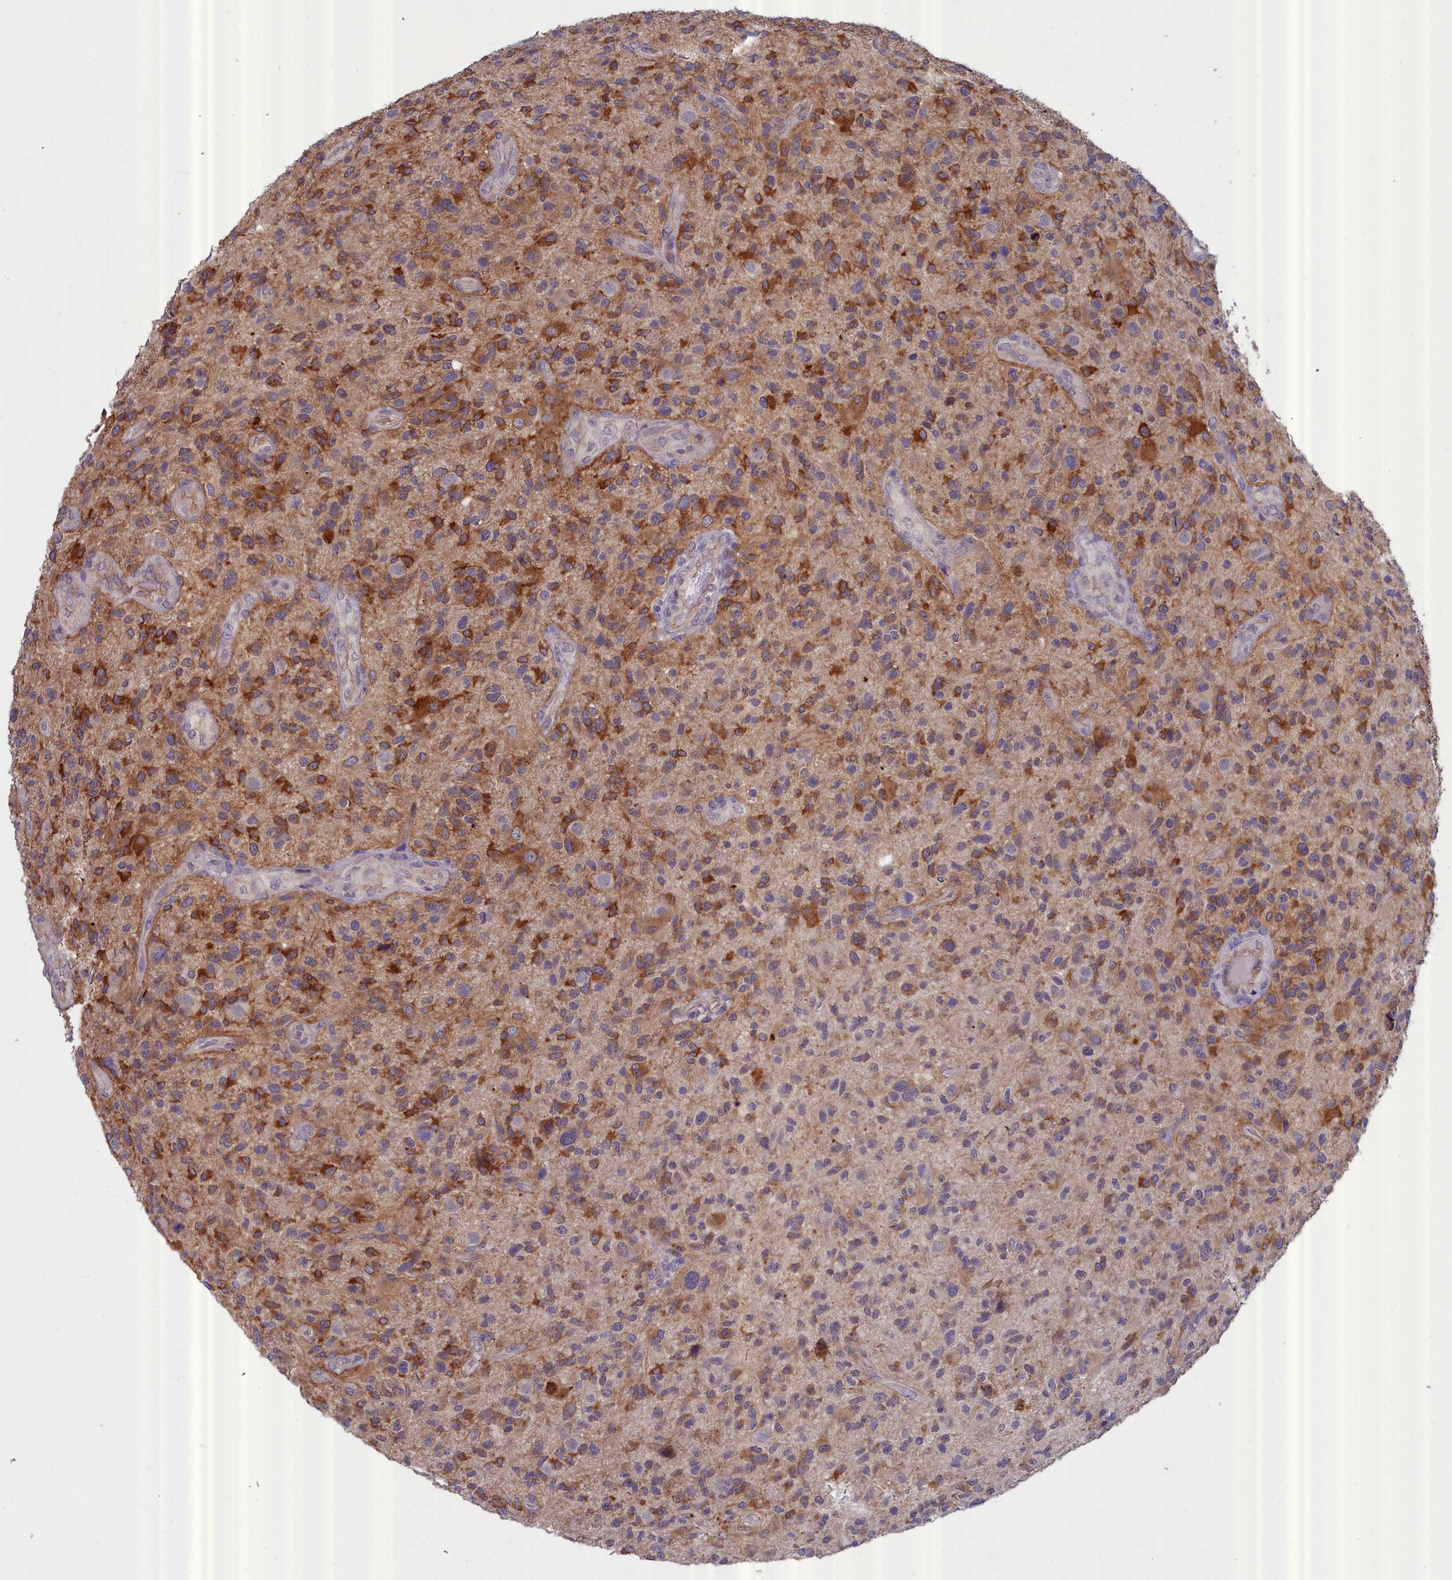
{"staining": {"intensity": "moderate", "quantity": "25%-75%", "location": "cytoplasmic/membranous"}, "tissue": "glioma", "cell_type": "Tumor cells", "image_type": "cancer", "snomed": [{"axis": "morphology", "description": "Glioma, malignant, High grade"}, {"axis": "topography", "description": "Brain"}], "caption": "Brown immunohistochemical staining in human glioma demonstrates moderate cytoplasmic/membranous expression in approximately 25%-75% of tumor cells.", "gene": "RDX", "patient": {"sex": "male", "age": 47}}